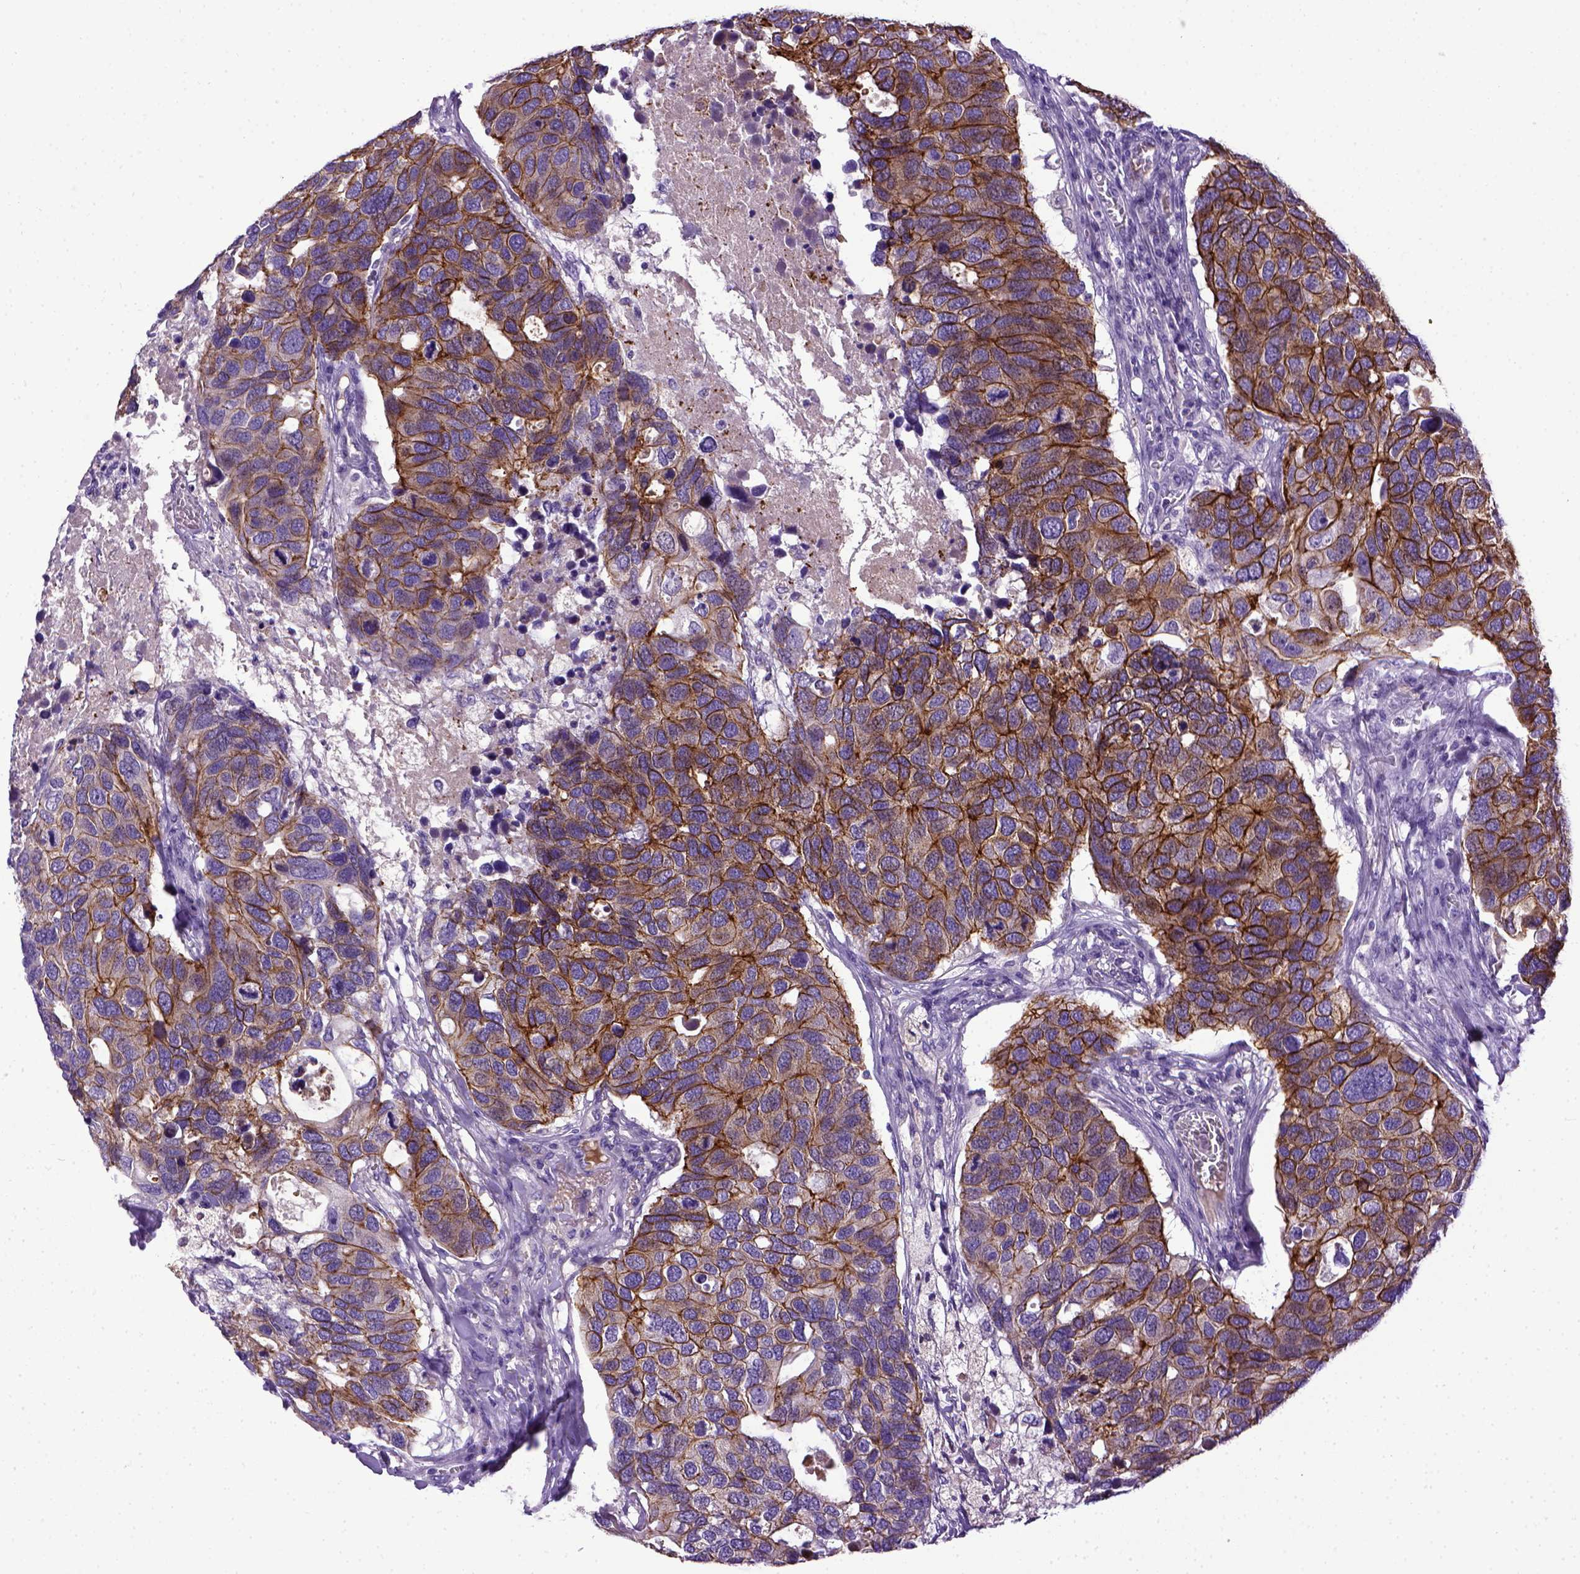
{"staining": {"intensity": "strong", "quantity": ">75%", "location": "cytoplasmic/membranous"}, "tissue": "breast cancer", "cell_type": "Tumor cells", "image_type": "cancer", "snomed": [{"axis": "morphology", "description": "Duct carcinoma"}, {"axis": "topography", "description": "Breast"}], "caption": "A brown stain shows strong cytoplasmic/membranous positivity of a protein in human breast cancer tumor cells. The protein of interest is shown in brown color, while the nuclei are stained blue.", "gene": "CDH1", "patient": {"sex": "female", "age": 83}}